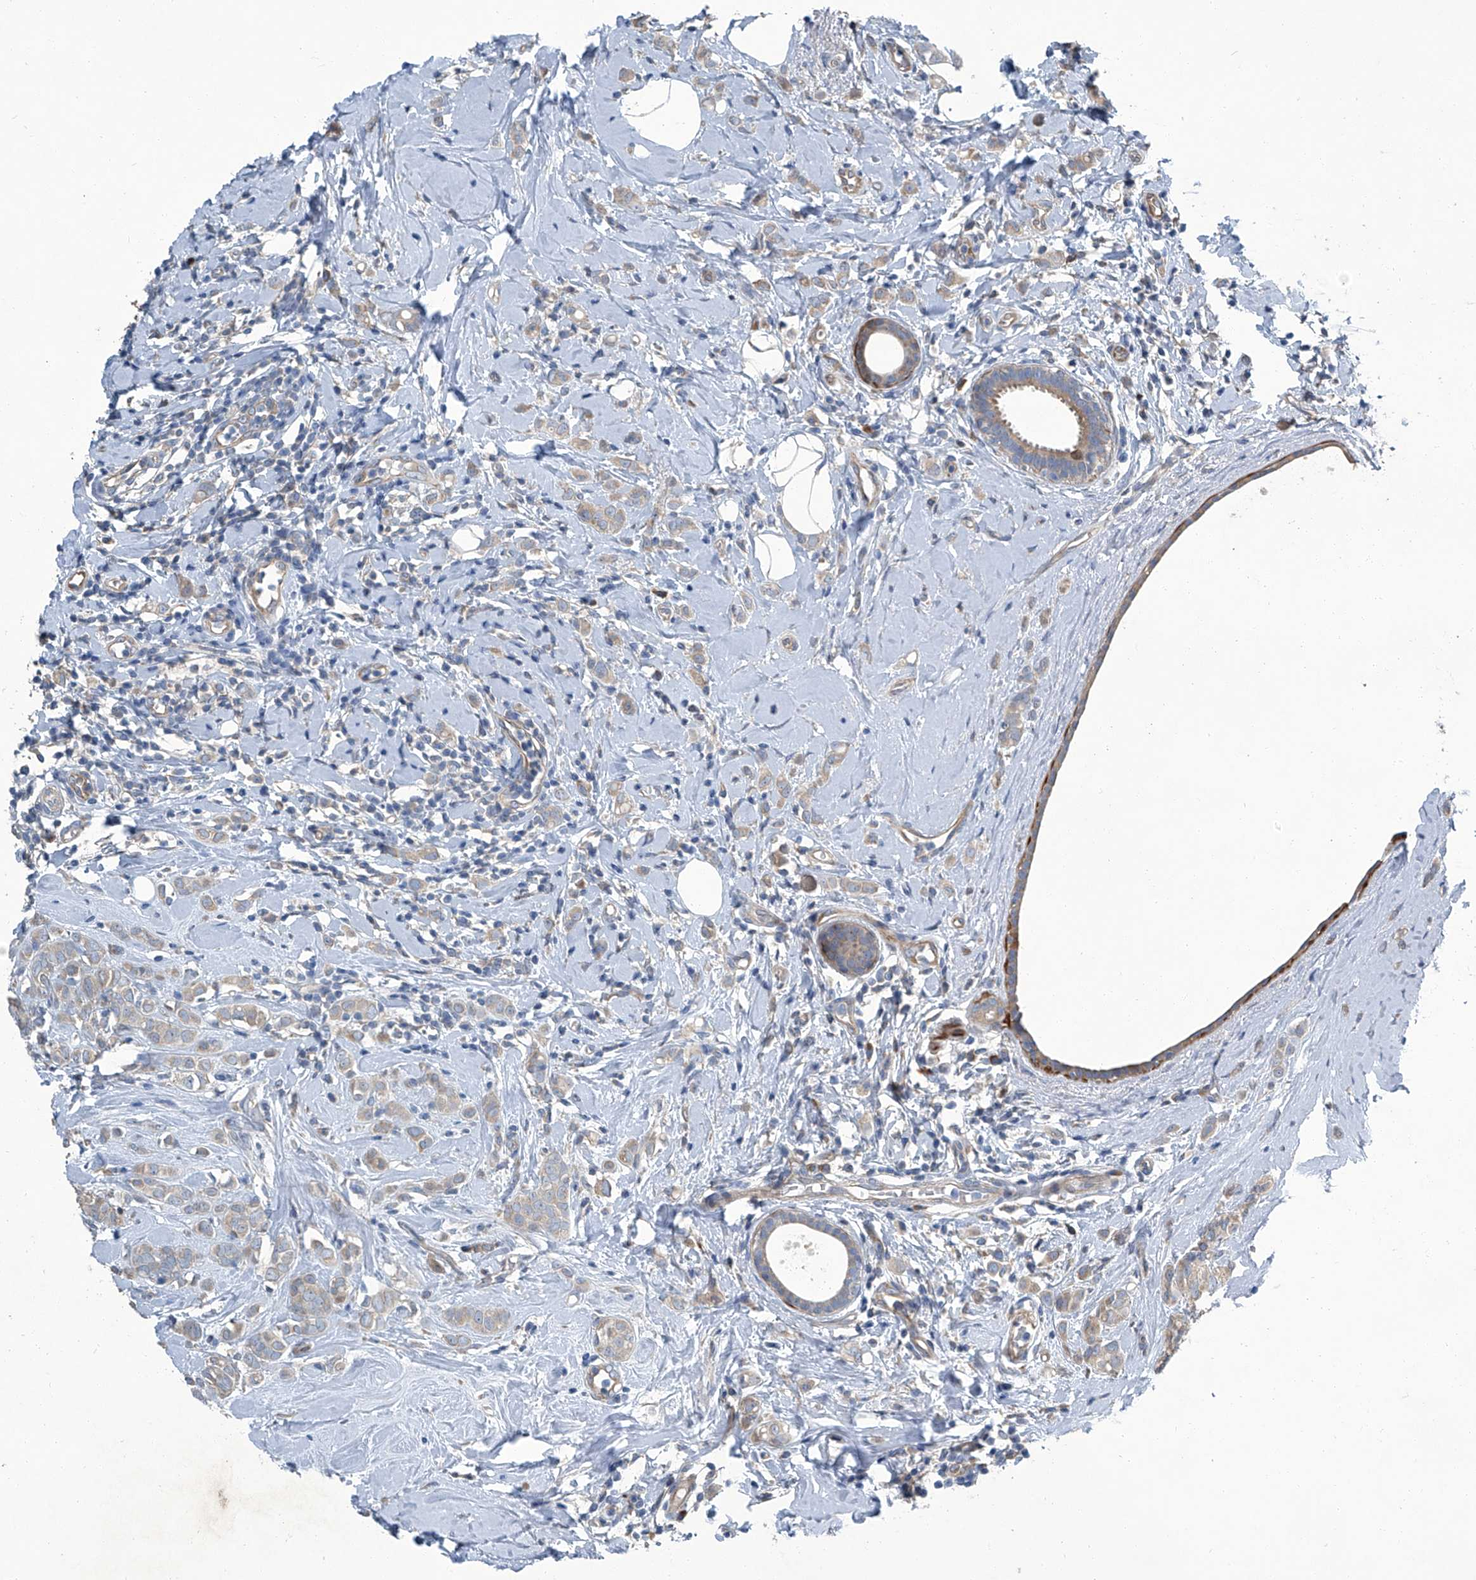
{"staining": {"intensity": "weak", "quantity": ">75%", "location": "cytoplasmic/membranous"}, "tissue": "breast cancer", "cell_type": "Tumor cells", "image_type": "cancer", "snomed": [{"axis": "morphology", "description": "Lobular carcinoma"}, {"axis": "topography", "description": "Breast"}], "caption": "The micrograph reveals a brown stain indicating the presence of a protein in the cytoplasmic/membranous of tumor cells in lobular carcinoma (breast).", "gene": "SLC26A11", "patient": {"sex": "female", "age": 47}}